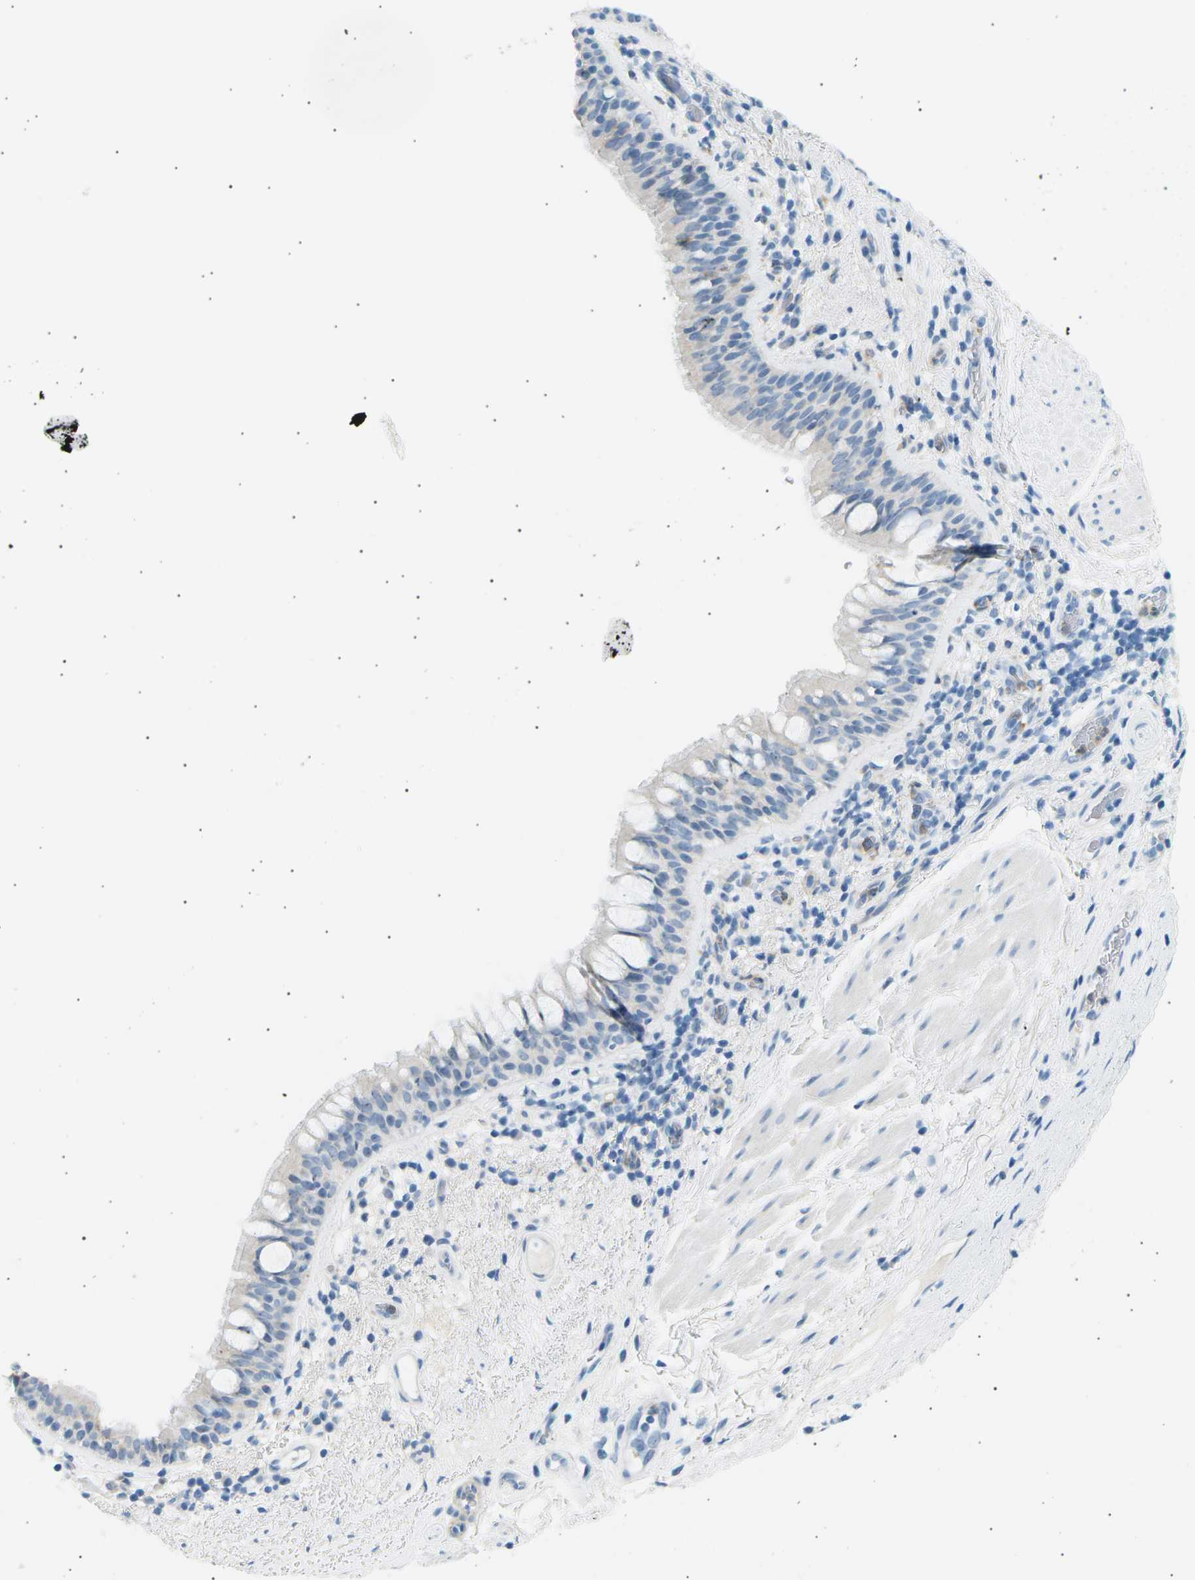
{"staining": {"intensity": "negative", "quantity": "none", "location": "none"}, "tissue": "bronchus", "cell_type": "Respiratory epithelial cells", "image_type": "normal", "snomed": [{"axis": "morphology", "description": "Normal tissue, NOS"}, {"axis": "morphology", "description": "Inflammation, NOS"}, {"axis": "topography", "description": "Cartilage tissue"}, {"axis": "topography", "description": "Bronchus"}], "caption": "This histopathology image is of normal bronchus stained with immunohistochemistry to label a protein in brown with the nuclei are counter-stained blue. There is no staining in respiratory epithelial cells. (Stains: DAB (3,3'-diaminobenzidine) IHC with hematoxylin counter stain, Microscopy: brightfield microscopy at high magnification).", "gene": "SEPTIN5", "patient": {"sex": "male", "age": 77}}